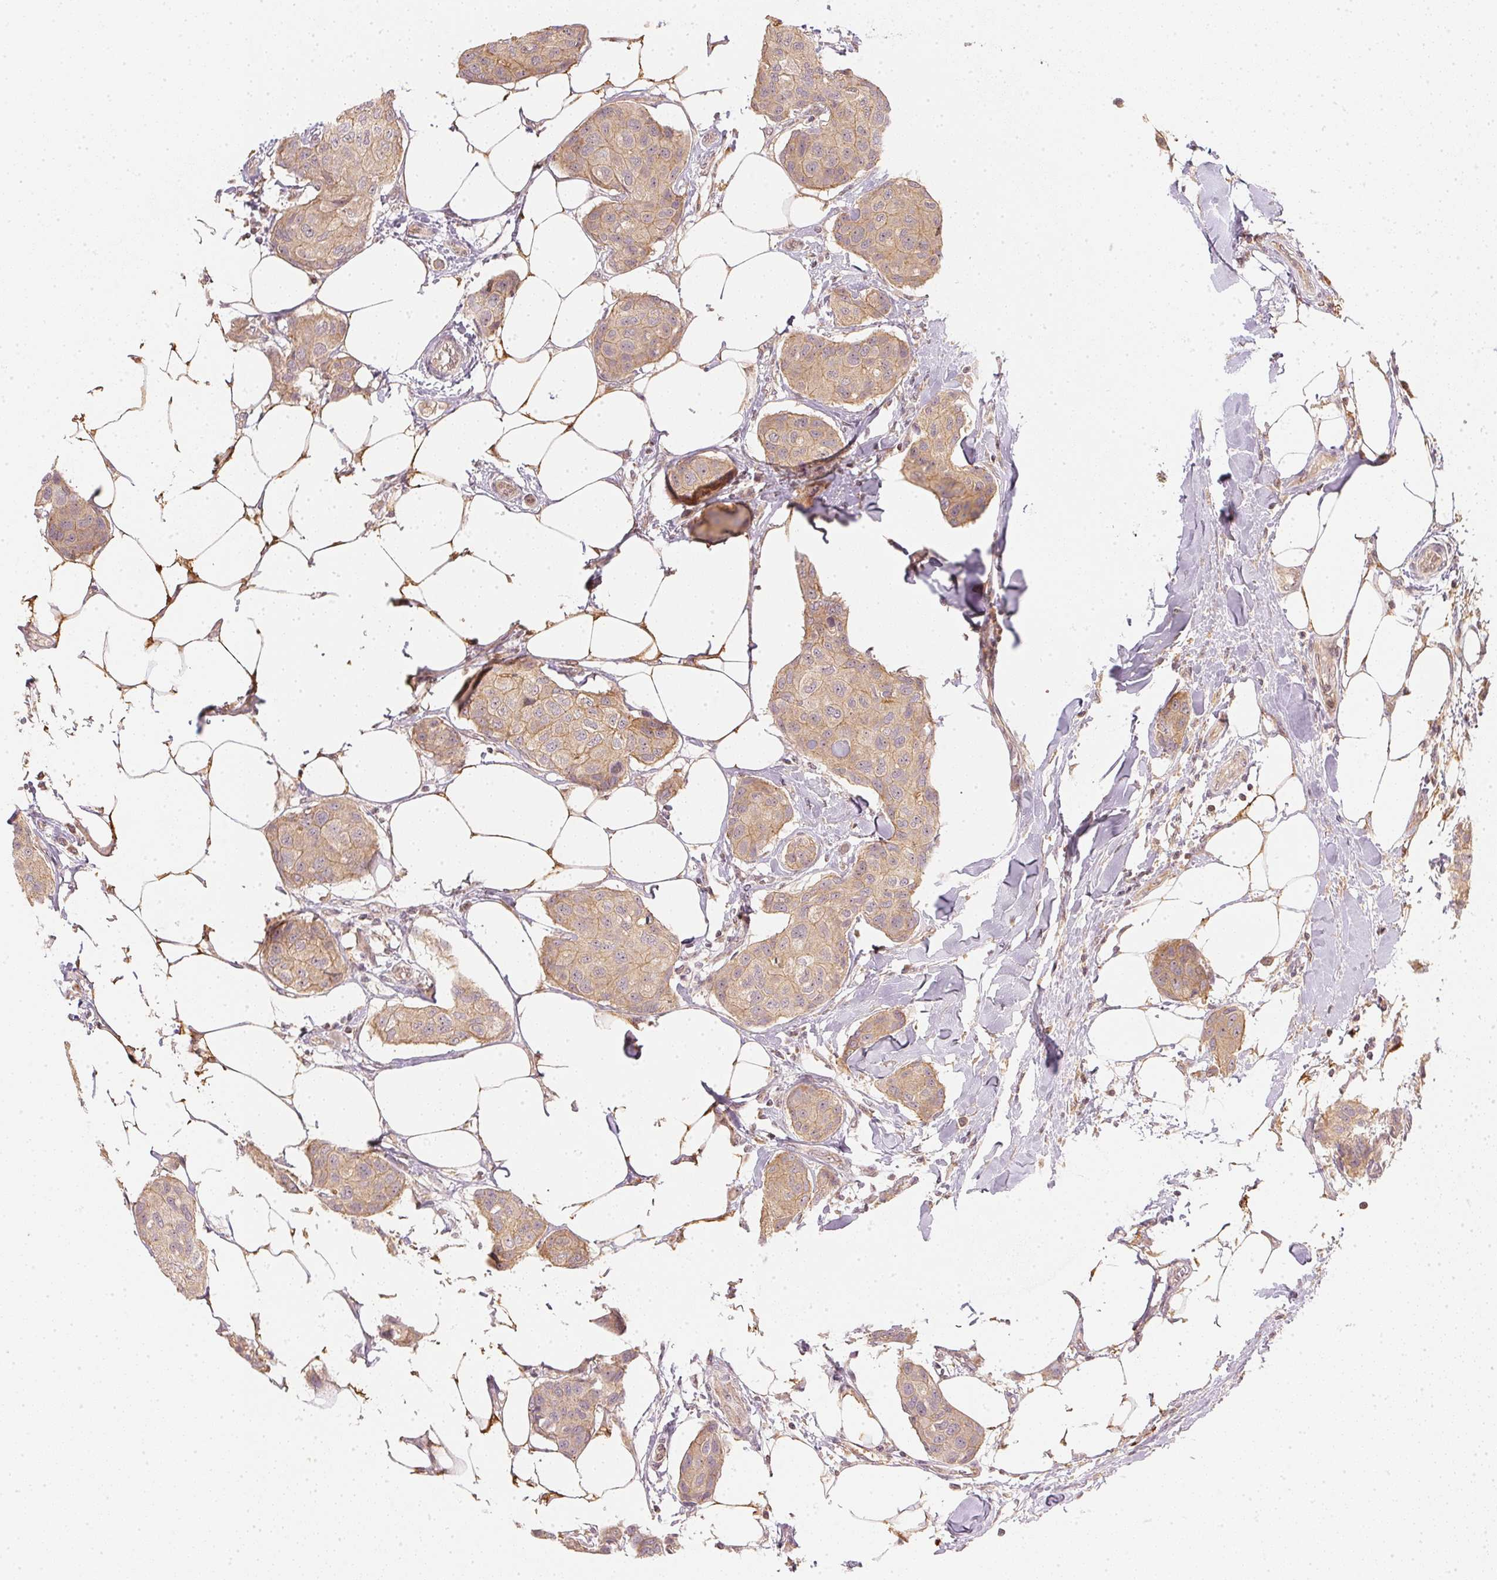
{"staining": {"intensity": "moderate", "quantity": ">75%", "location": "cytoplasmic/membranous"}, "tissue": "breast cancer", "cell_type": "Tumor cells", "image_type": "cancer", "snomed": [{"axis": "morphology", "description": "Duct carcinoma"}, {"axis": "topography", "description": "Breast"}], "caption": "DAB immunohistochemical staining of infiltrating ductal carcinoma (breast) shows moderate cytoplasmic/membranous protein staining in about >75% of tumor cells.", "gene": "WDR54", "patient": {"sex": "female", "age": 80}}